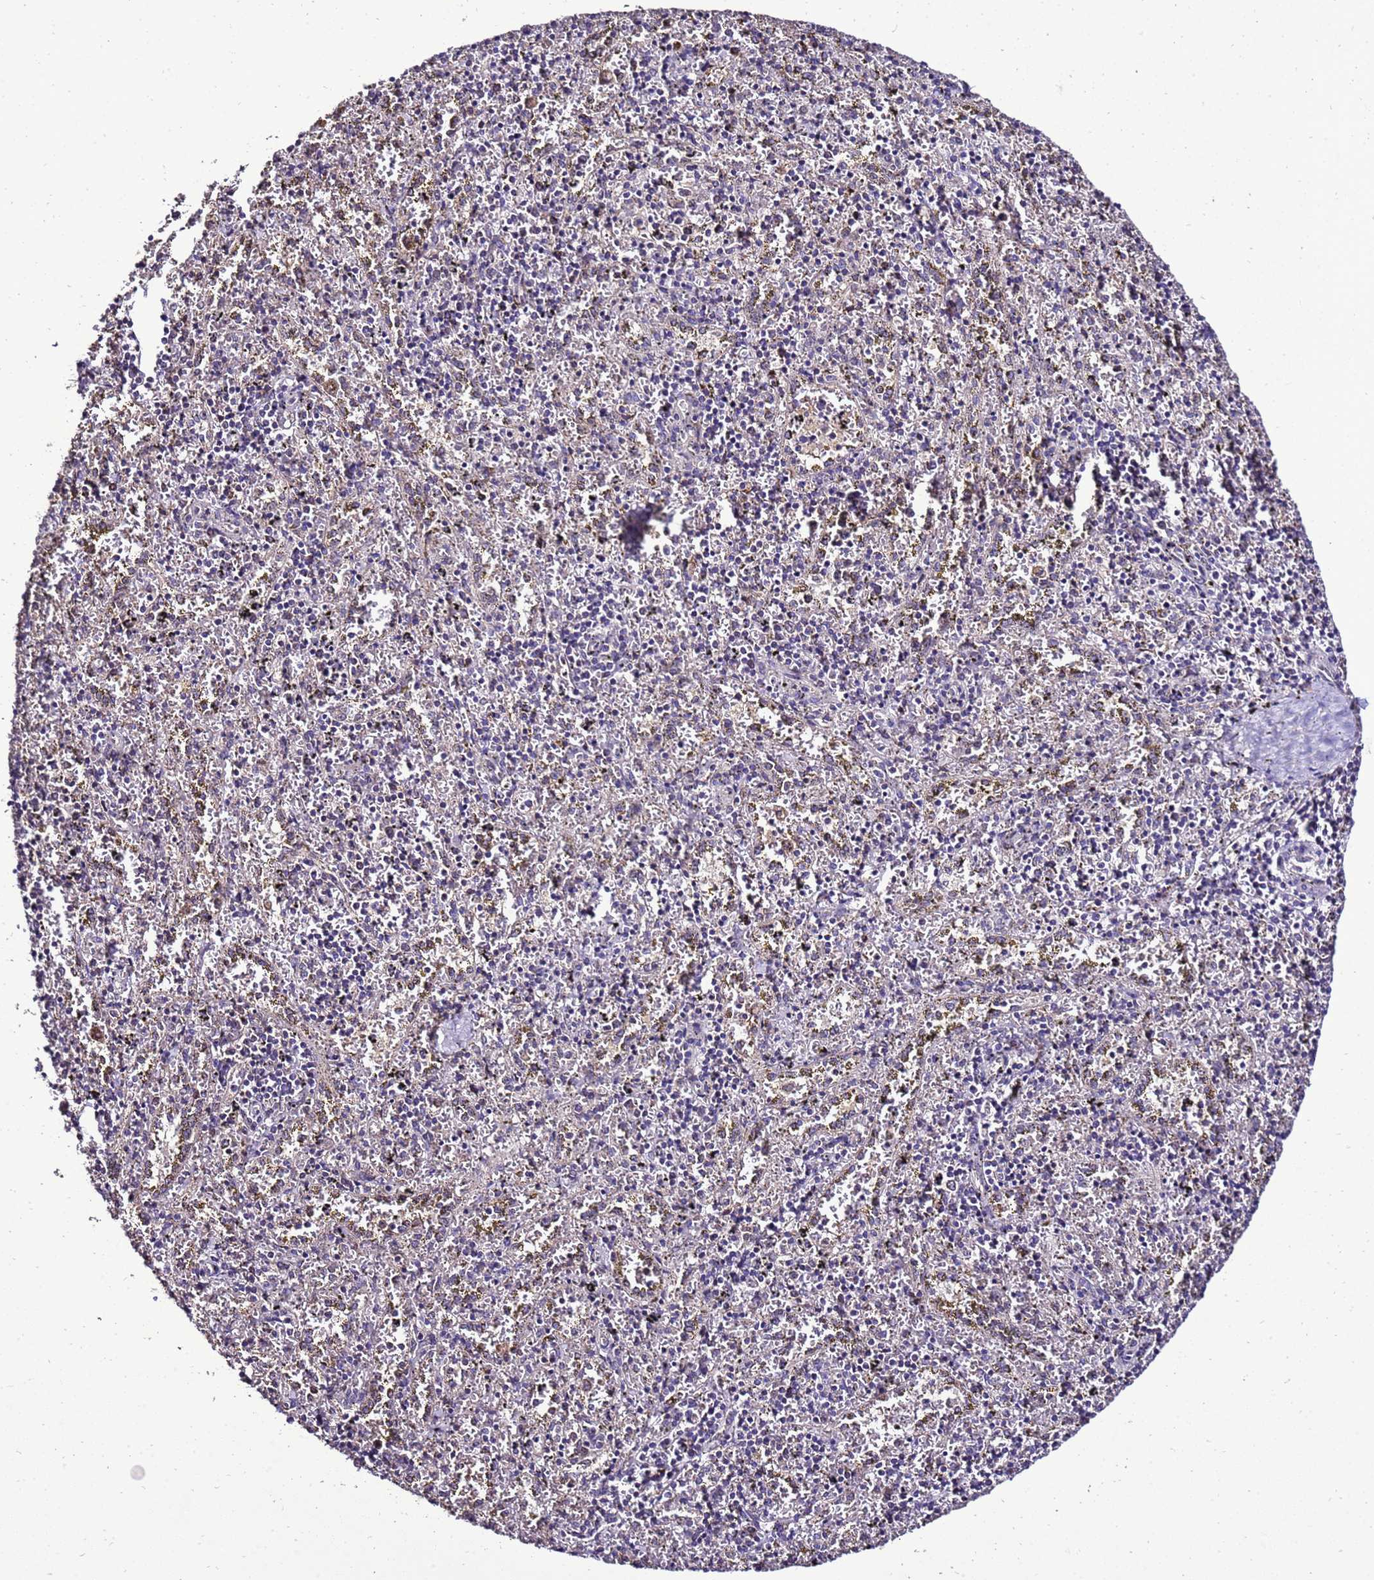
{"staining": {"intensity": "negative", "quantity": "none", "location": "none"}, "tissue": "spleen", "cell_type": "Cells in red pulp", "image_type": "normal", "snomed": [{"axis": "morphology", "description": "Normal tissue, NOS"}, {"axis": "topography", "description": "Spleen"}], "caption": "Photomicrograph shows no significant protein staining in cells in red pulp of normal spleen. (DAB immunohistochemistry (IHC) with hematoxylin counter stain).", "gene": "ZNF329", "patient": {"sex": "male", "age": 11}}